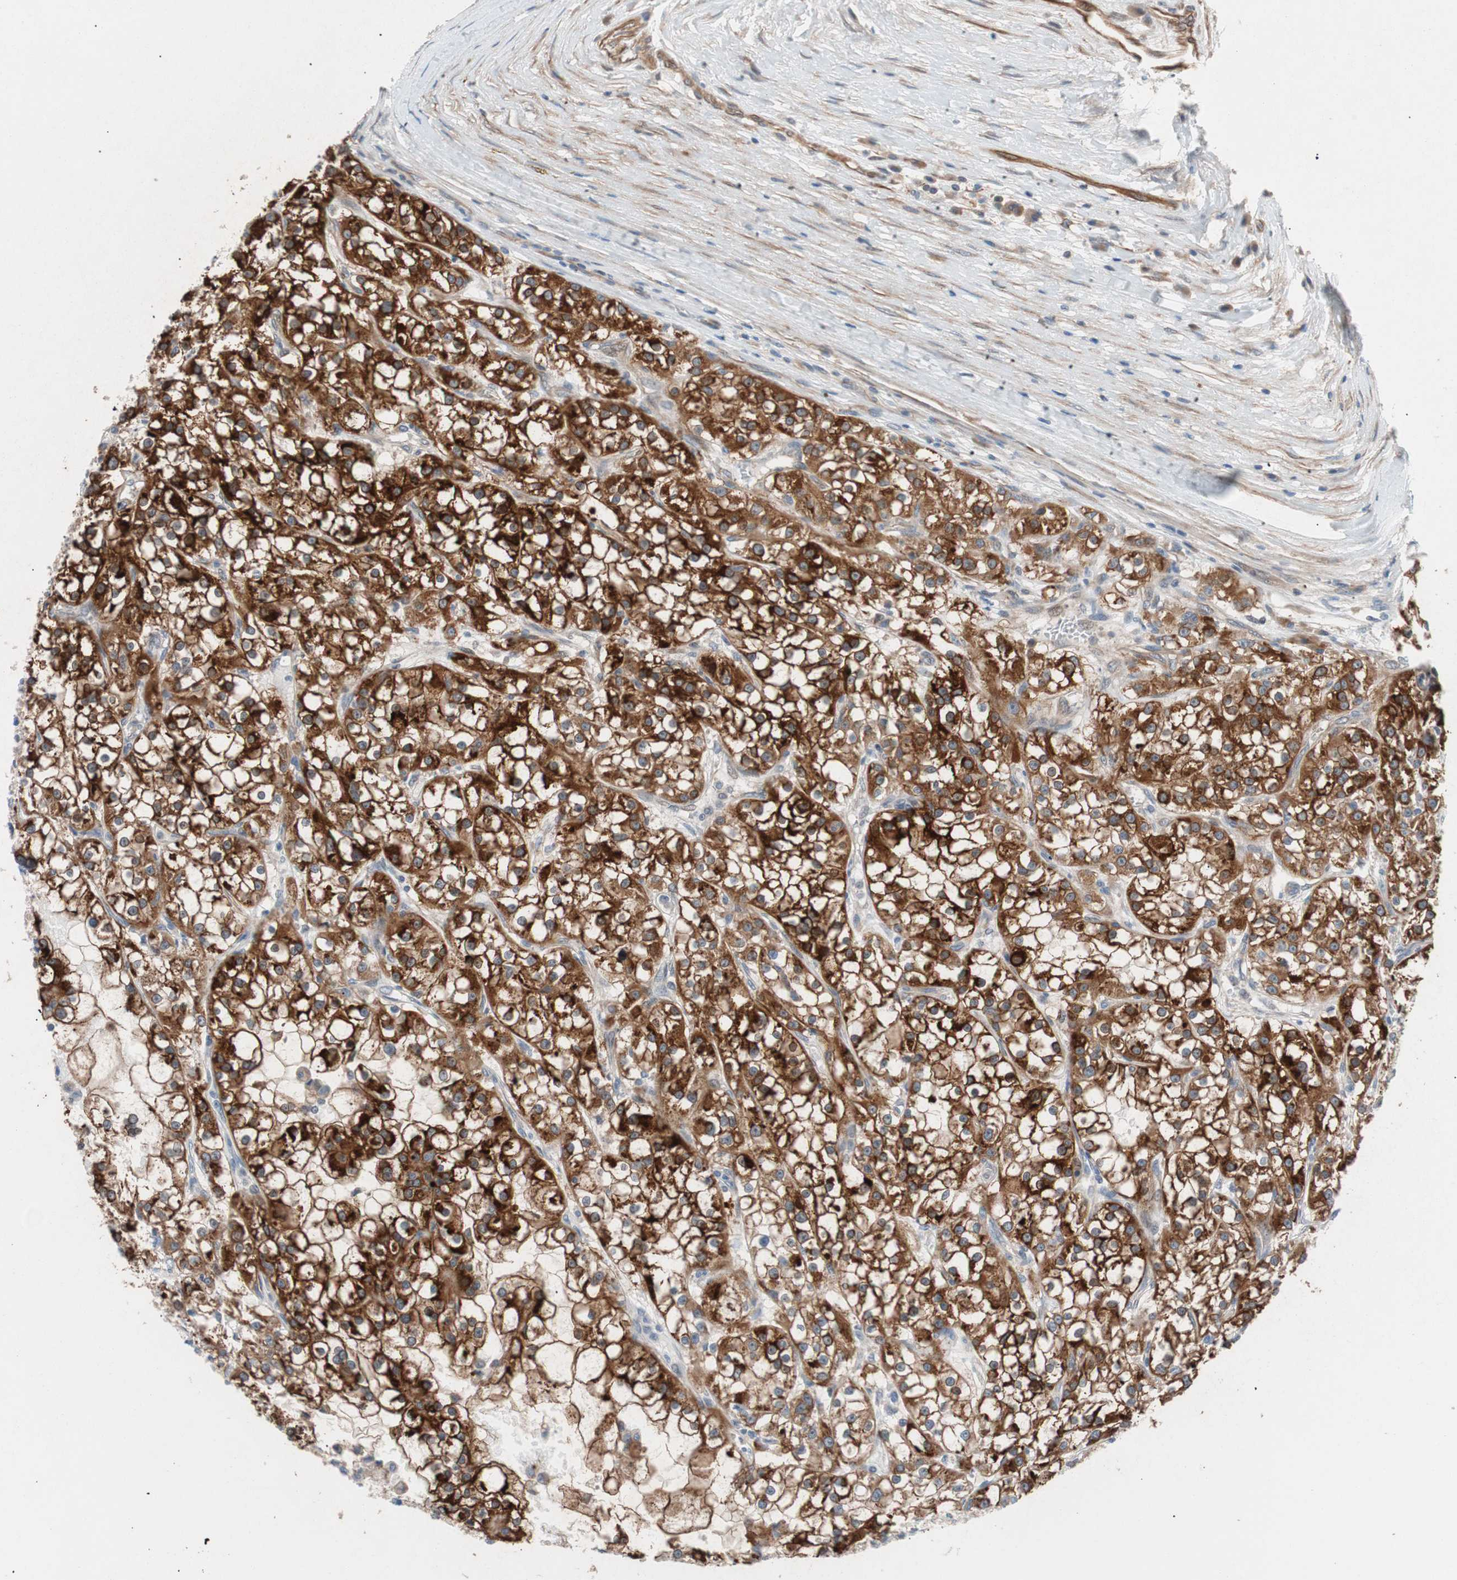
{"staining": {"intensity": "strong", "quantity": ">75%", "location": "cytoplasmic/membranous"}, "tissue": "renal cancer", "cell_type": "Tumor cells", "image_type": "cancer", "snomed": [{"axis": "morphology", "description": "Adenocarcinoma, NOS"}, {"axis": "topography", "description": "Kidney"}], "caption": "The histopathology image demonstrates staining of adenocarcinoma (renal), revealing strong cytoplasmic/membranous protein staining (brown color) within tumor cells.", "gene": "SMG1", "patient": {"sex": "female", "age": 52}}